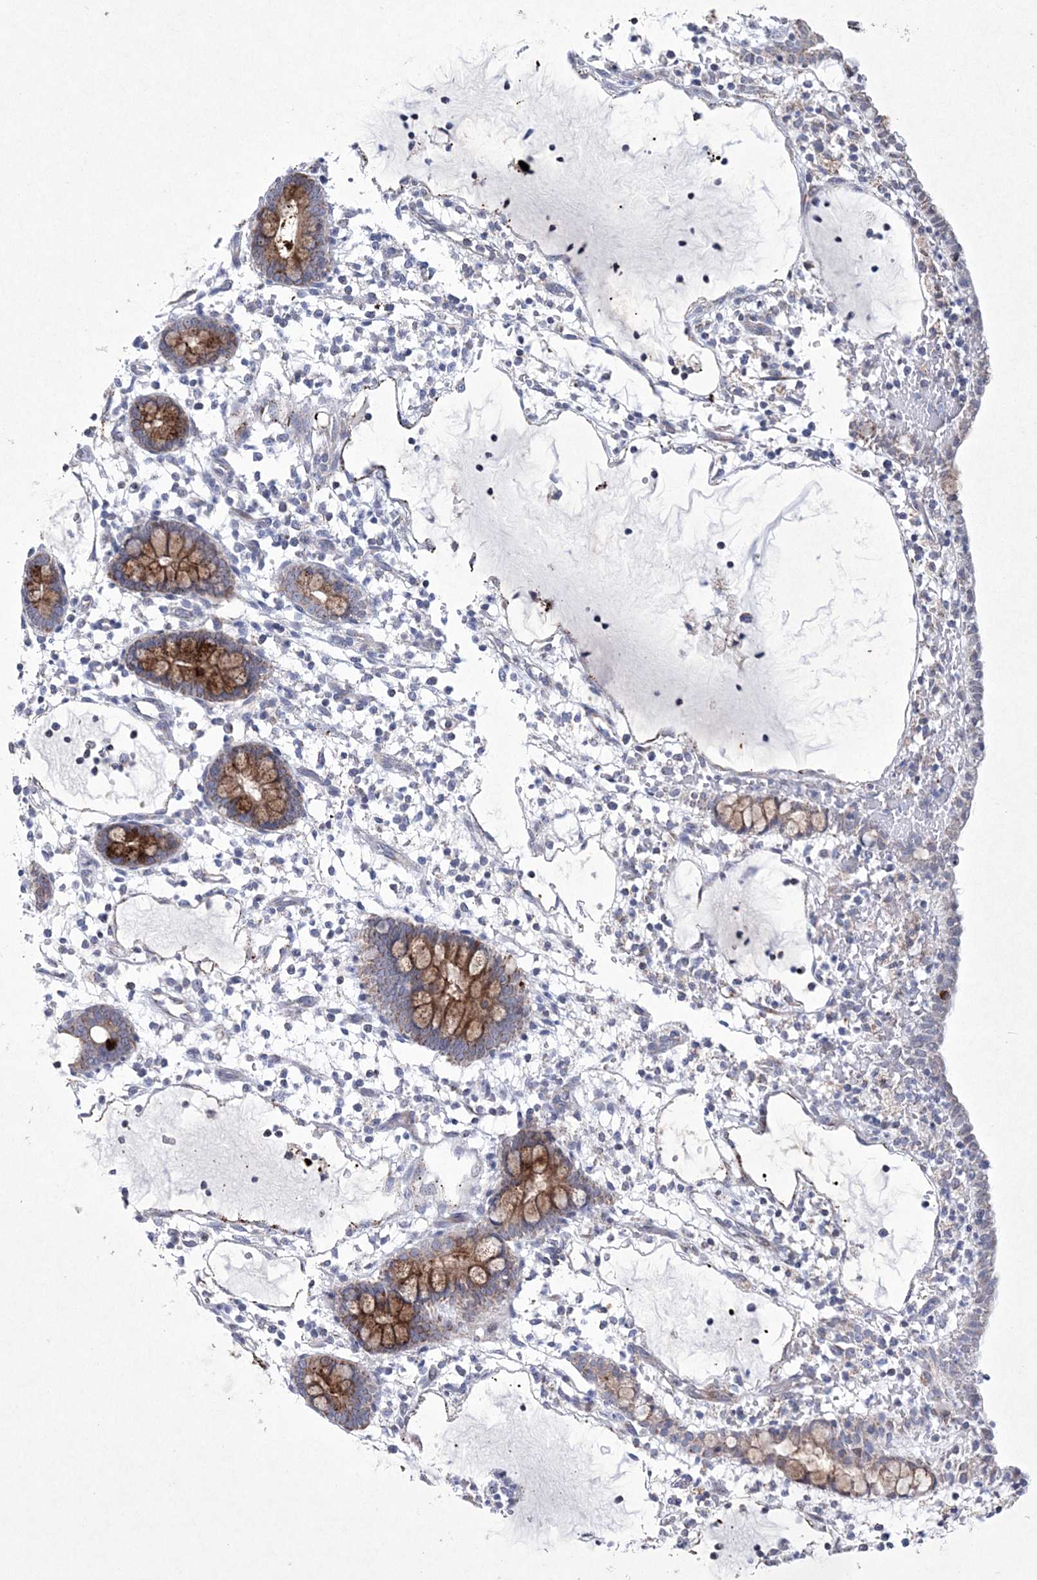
{"staining": {"intensity": "moderate", "quantity": ">75%", "location": "cytoplasmic/membranous"}, "tissue": "small intestine", "cell_type": "Glandular cells", "image_type": "normal", "snomed": [{"axis": "morphology", "description": "Normal tissue, NOS"}, {"axis": "morphology", "description": "Developmental malformation"}, {"axis": "topography", "description": "Small intestine"}], "caption": "Glandular cells exhibit medium levels of moderate cytoplasmic/membranous staining in approximately >75% of cells in normal small intestine. (IHC, brightfield microscopy, high magnification).", "gene": "CES4A", "patient": {"sex": "male"}}